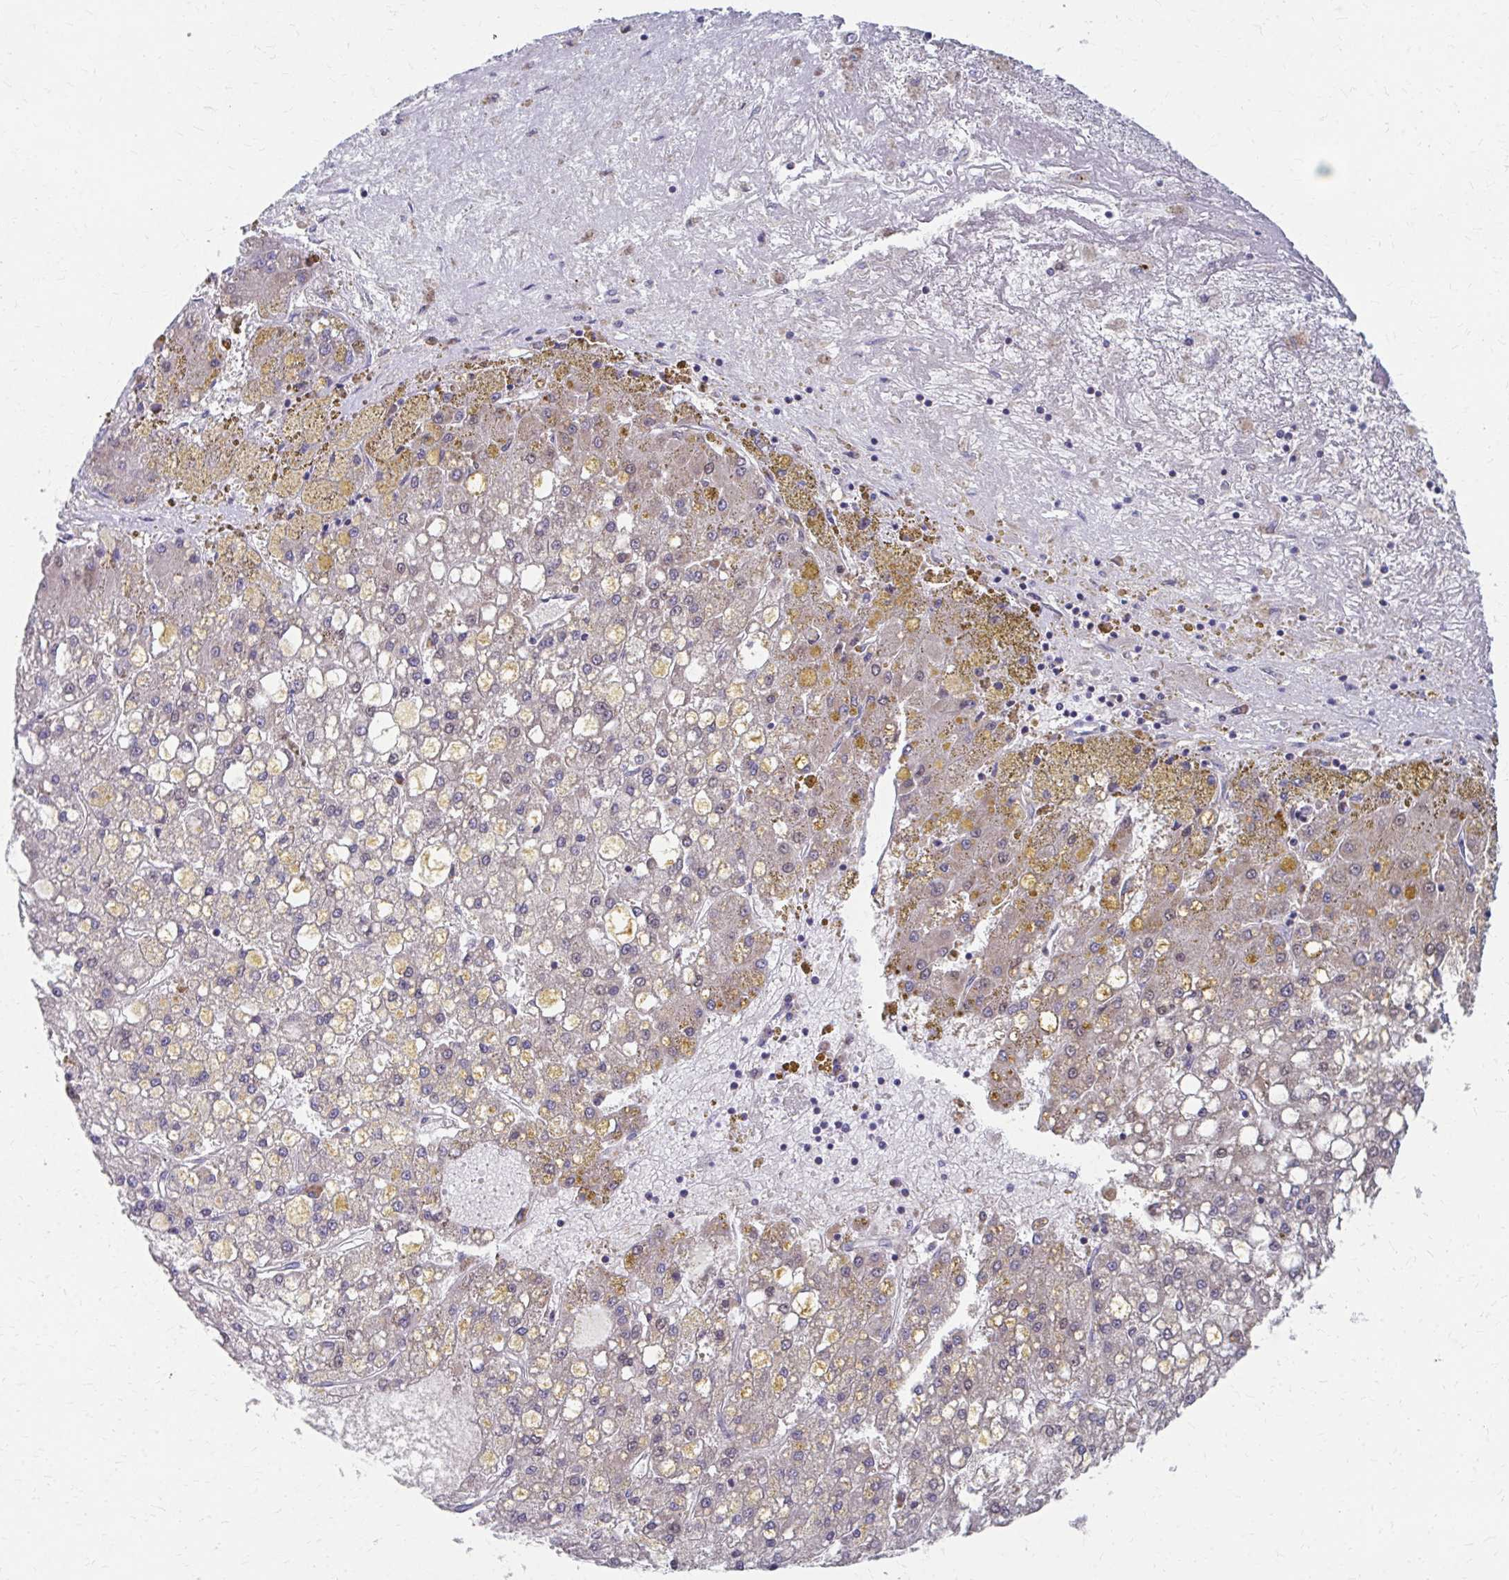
{"staining": {"intensity": "weak", "quantity": "25%-75%", "location": "cytoplasmic/membranous"}, "tissue": "liver cancer", "cell_type": "Tumor cells", "image_type": "cancer", "snomed": [{"axis": "morphology", "description": "Carcinoma, Hepatocellular, NOS"}, {"axis": "topography", "description": "Liver"}], "caption": "The micrograph displays staining of liver cancer (hepatocellular carcinoma), revealing weak cytoplasmic/membranous protein positivity (brown color) within tumor cells.", "gene": "RCC1L", "patient": {"sex": "male", "age": 67}}